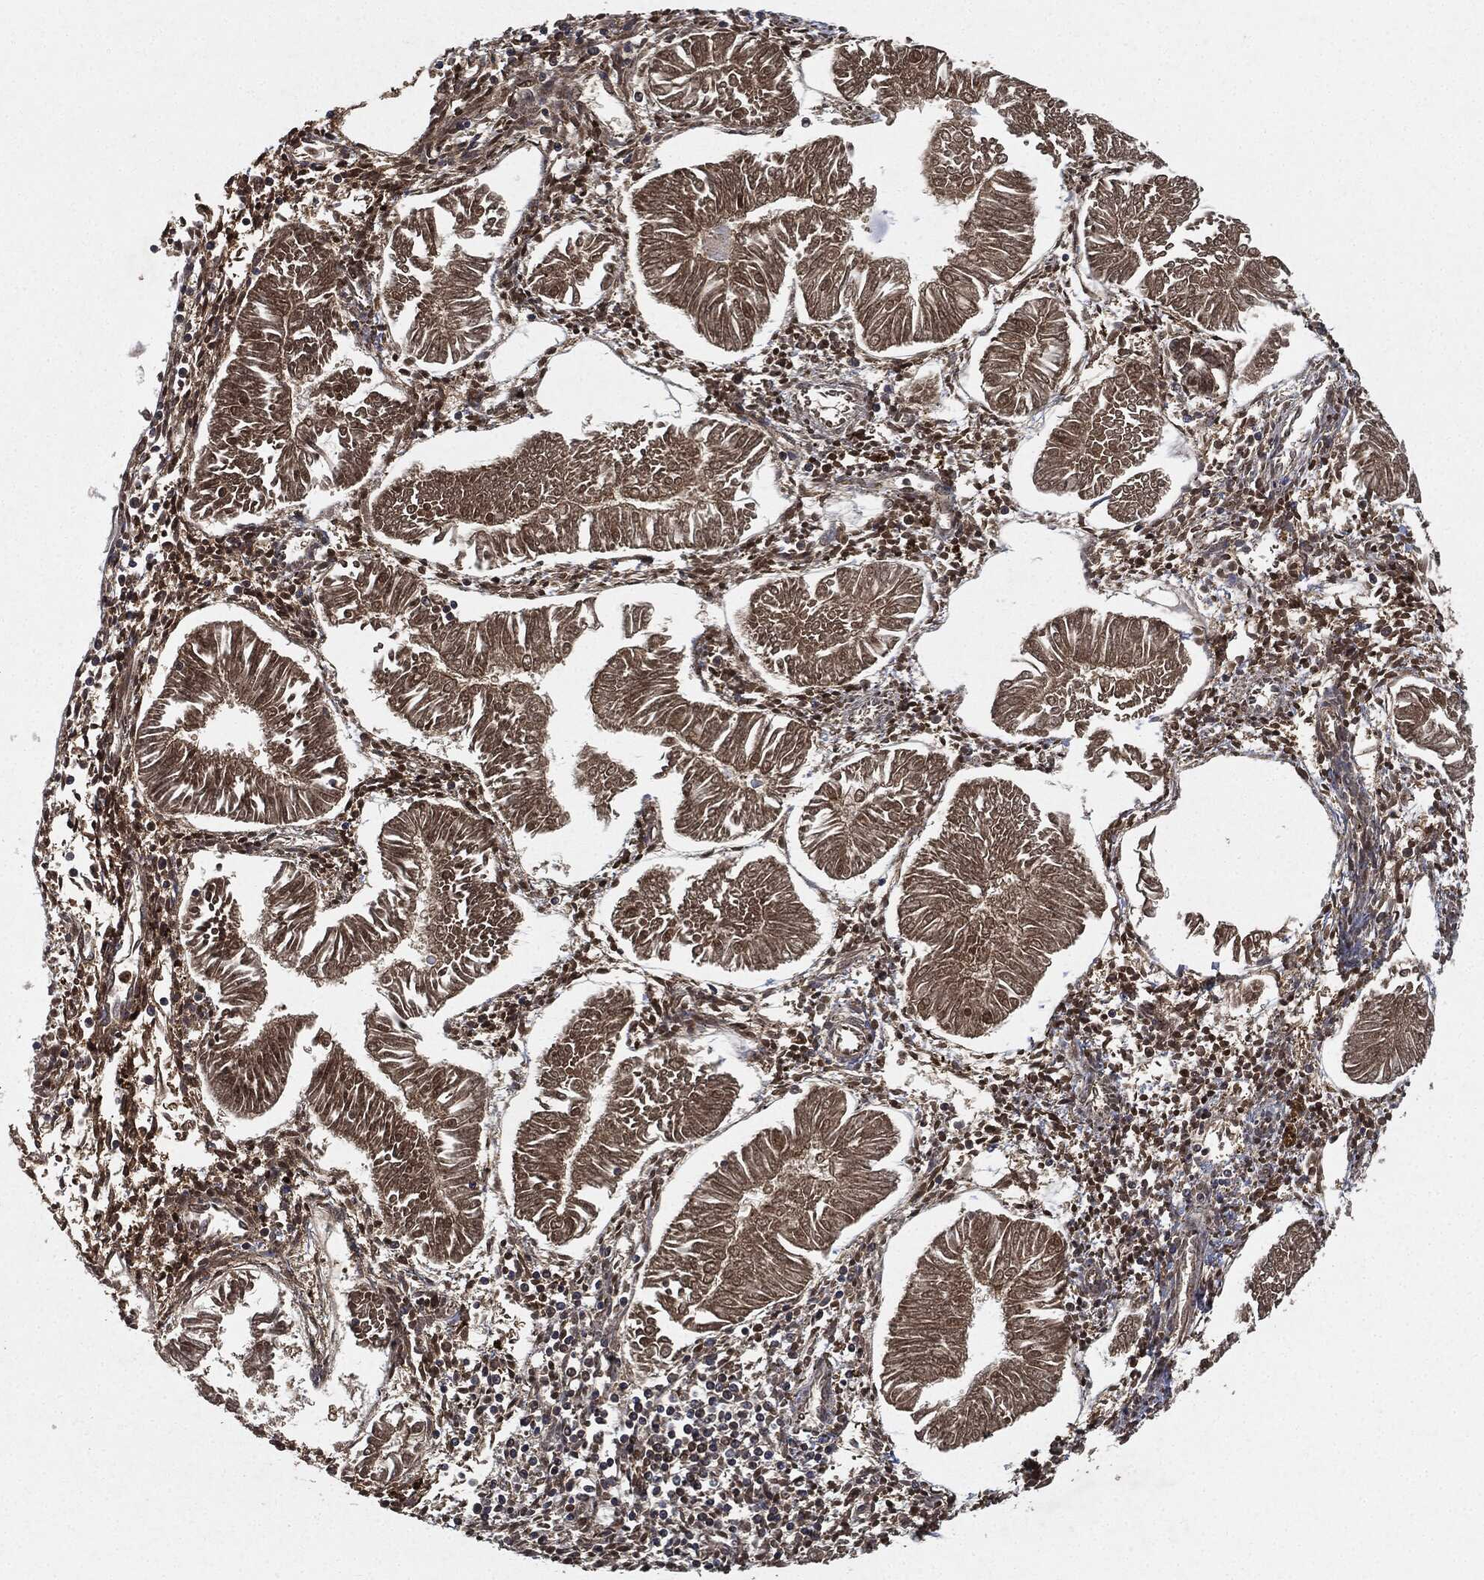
{"staining": {"intensity": "moderate", "quantity": ">75%", "location": "cytoplasmic/membranous"}, "tissue": "endometrial cancer", "cell_type": "Tumor cells", "image_type": "cancer", "snomed": [{"axis": "morphology", "description": "Adenocarcinoma, NOS"}, {"axis": "topography", "description": "Endometrium"}], "caption": "A medium amount of moderate cytoplasmic/membranous expression is identified in approximately >75% of tumor cells in adenocarcinoma (endometrial) tissue. Immunohistochemistry (ihc) stains the protein in brown and the nuclei are stained blue.", "gene": "BRAF", "patient": {"sex": "female", "age": 53}}